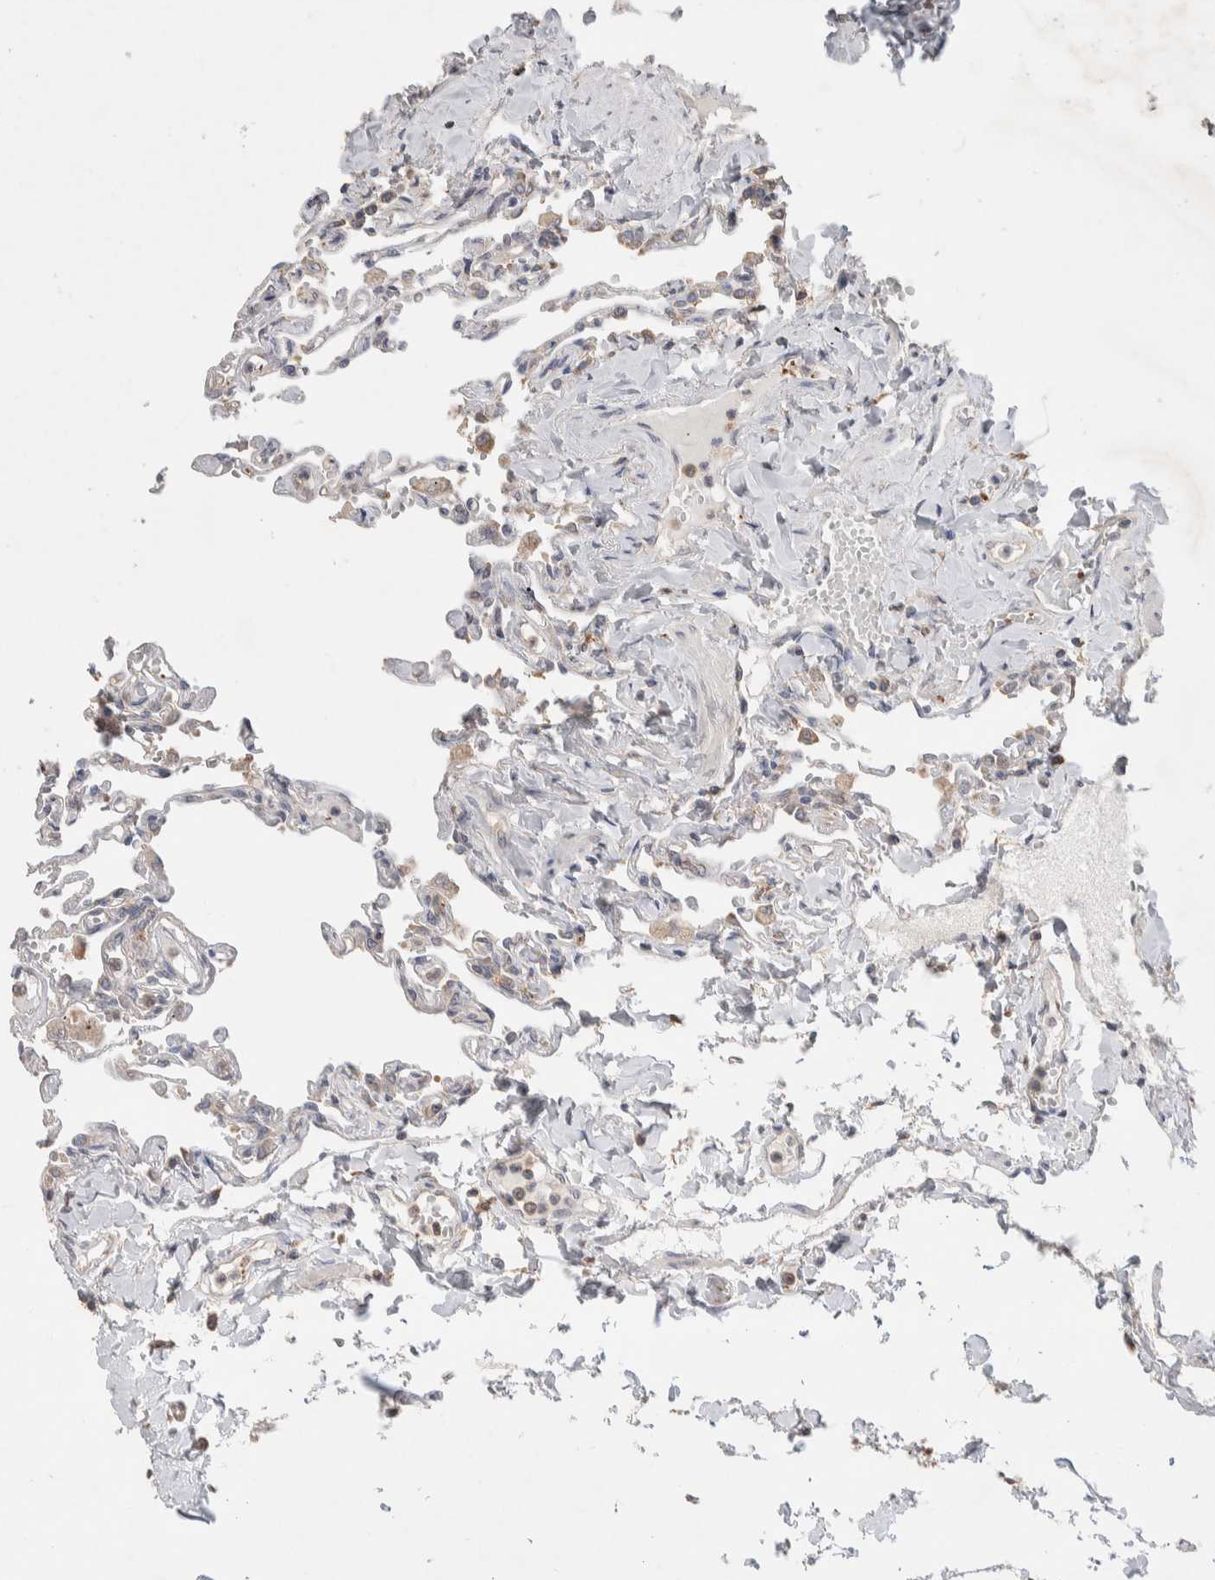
{"staining": {"intensity": "weak", "quantity": "<25%", "location": "cytoplasmic/membranous"}, "tissue": "lung", "cell_type": "Alveolar cells", "image_type": "normal", "snomed": [{"axis": "morphology", "description": "Normal tissue, NOS"}, {"axis": "topography", "description": "Lung"}], "caption": "Immunohistochemistry photomicrograph of benign human lung stained for a protein (brown), which demonstrates no positivity in alveolar cells. (DAB (3,3'-diaminobenzidine) immunohistochemistry with hematoxylin counter stain).", "gene": "DEPTOR", "patient": {"sex": "male", "age": 21}}